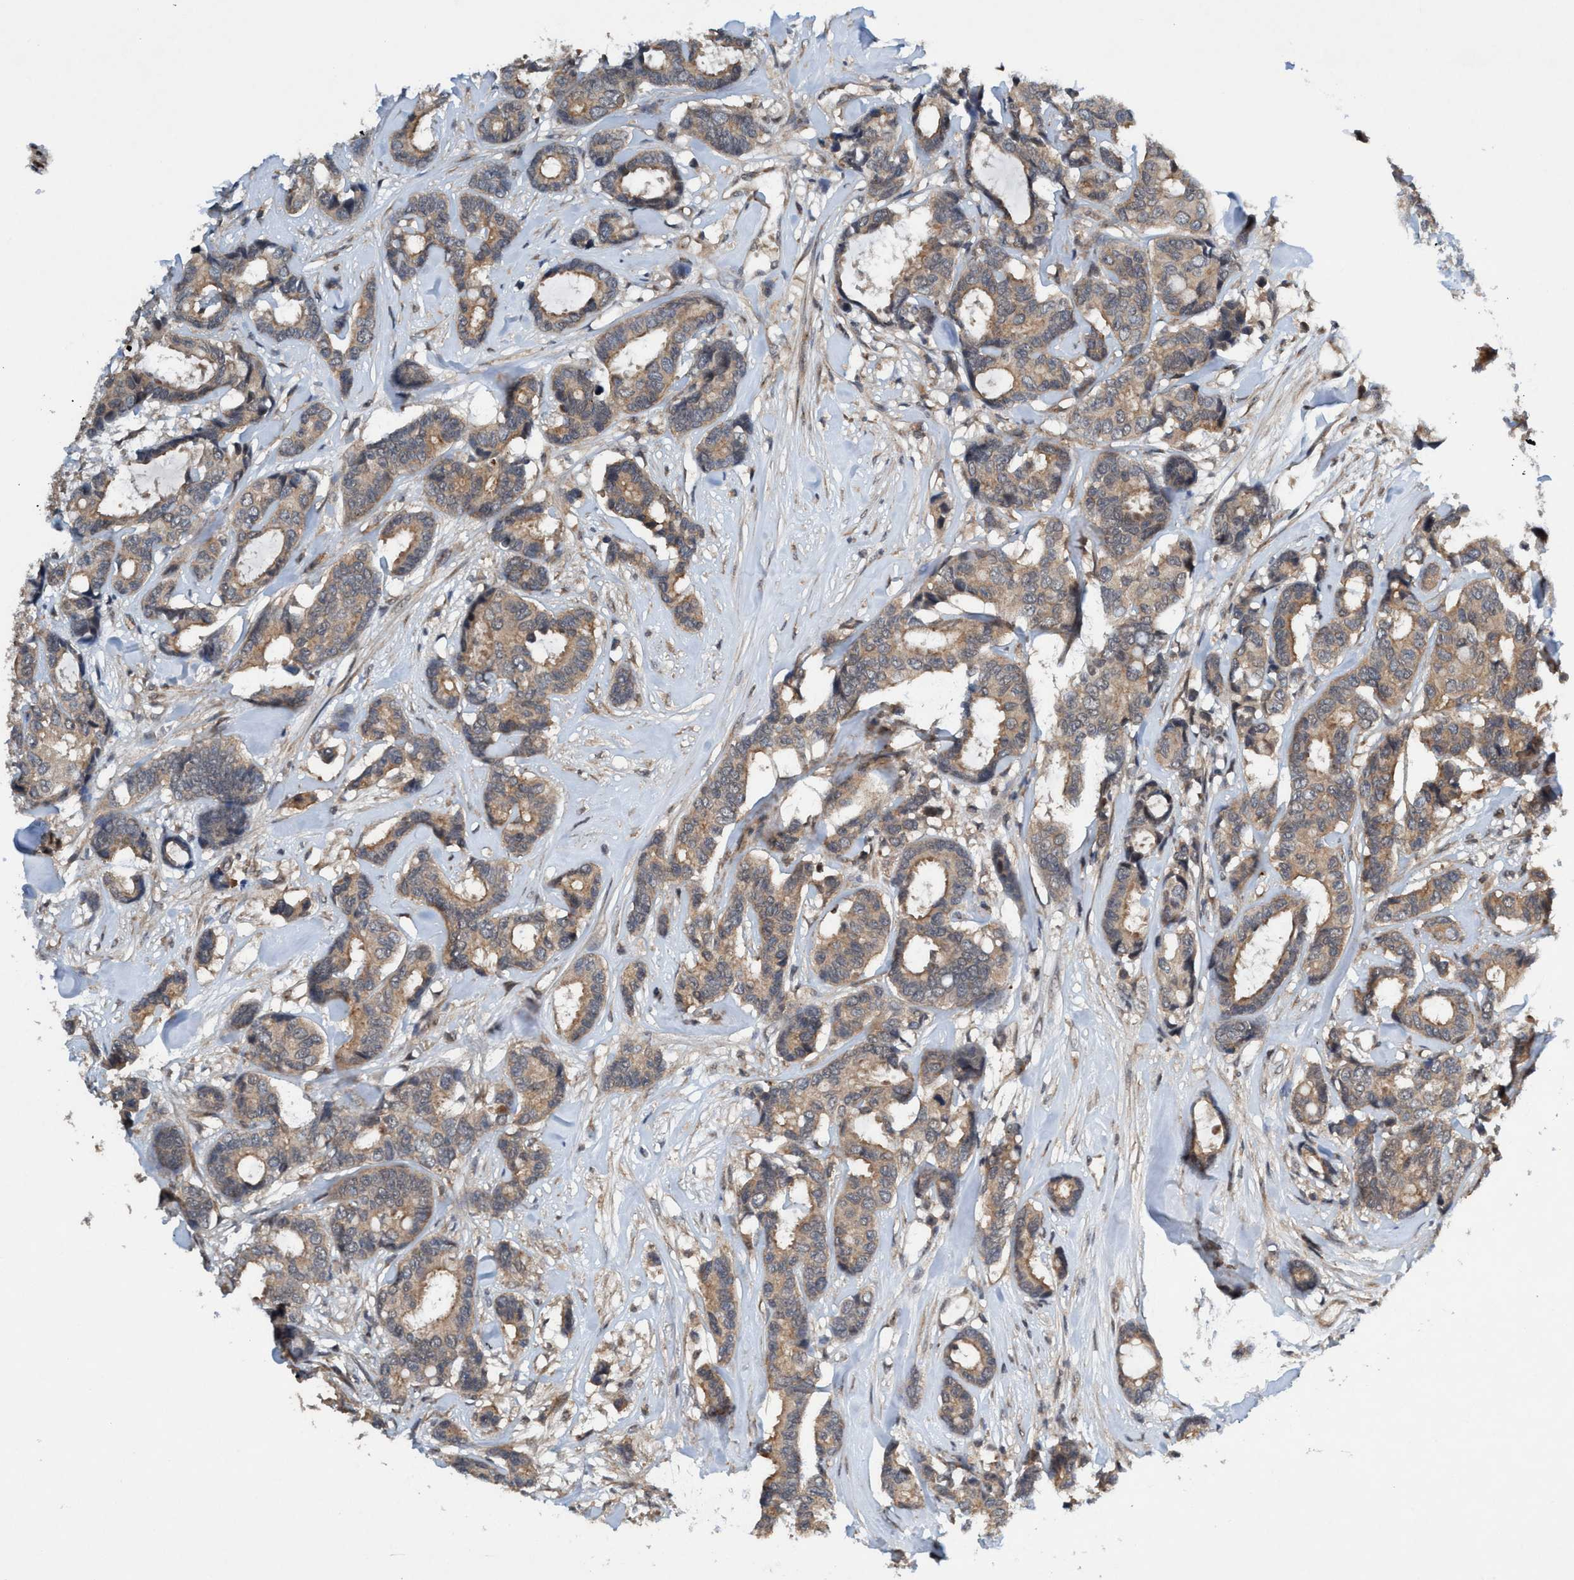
{"staining": {"intensity": "weak", "quantity": ">75%", "location": "cytoplasmic/membranous"}, "tissue": "breast cancer", "cell_type": "Tumor cells", "image_type": "cancer", "snomed": [{"axis": "morphology", "description": "Duct carcinoma"}, {"axis": "topography", "description": "Breast"}], "caption": "Immunohistochemical staining of breast cancer shows low levels of weak cytoplasmic/membranous expression in approximately >75% of tumor cells.", "gene": "TRIM65", "patient": {"sex": "female", "age": 87}}